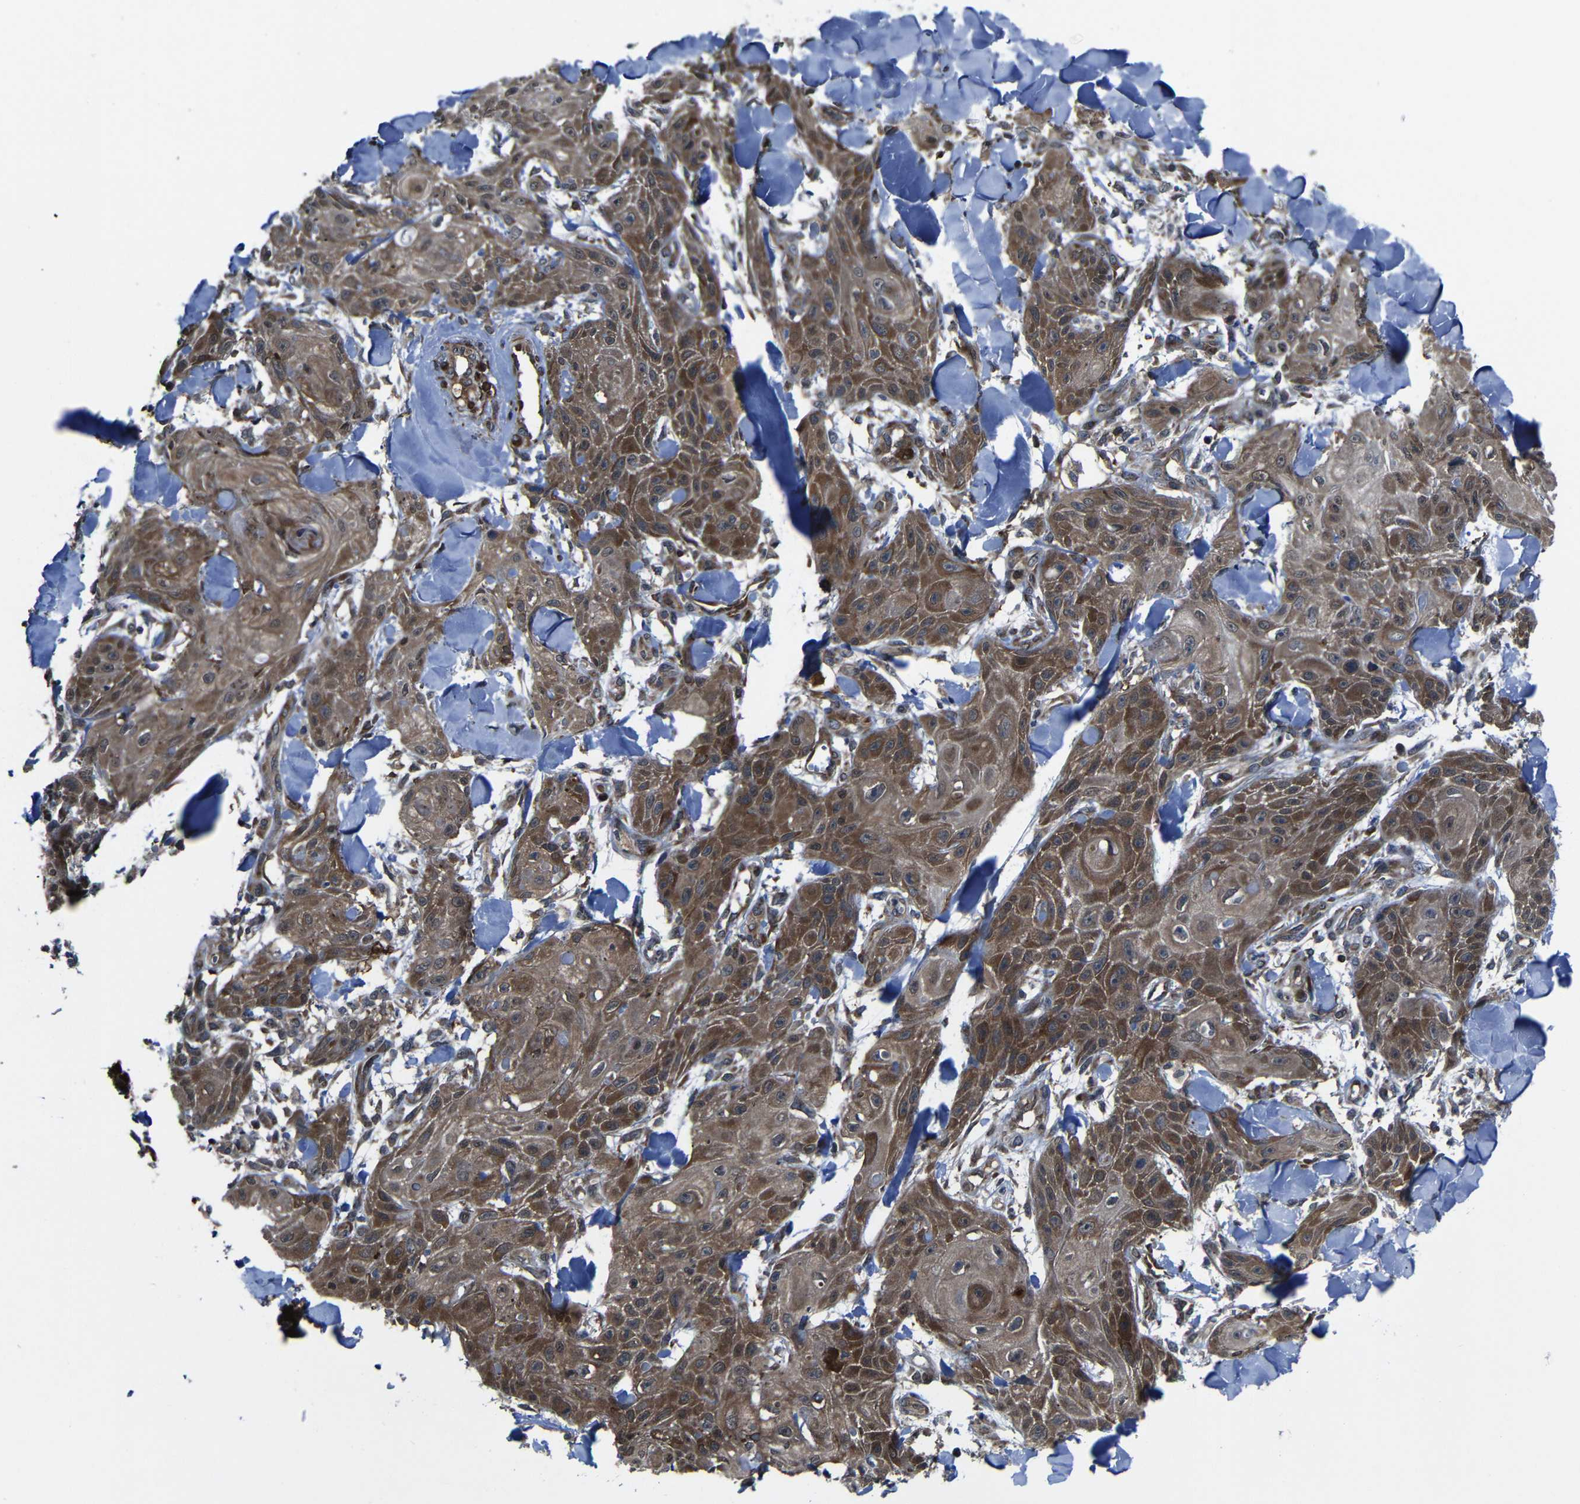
{"staining": {"intensity": "strong", "quantity": ">75%", "location": "cytoplasmic/membranous"}, "tissue": "skin cancer", "cell_type": "Tumor cells", "image_type": "cancer", "snomed": [{"axis": "morphology", "description": "Squamous cell carcinoma, NOS"}, {"axis": "topography", "description": "Skin"}], "caption": "The micrograph shows immunohistochemical staining of skin squamous cell carcinoma. There is strong cytoplasmic/membranous positivity is seen in about >75% of tumor cells. The staining is performed using DAB (3,3'-diaminobenzidine) brown chromogen to label protein expression. The nuclei are counter-stained blue using hematoxylin.", "gene": "KIAA0513", "patient": {"sex": "male", "age": 74}}